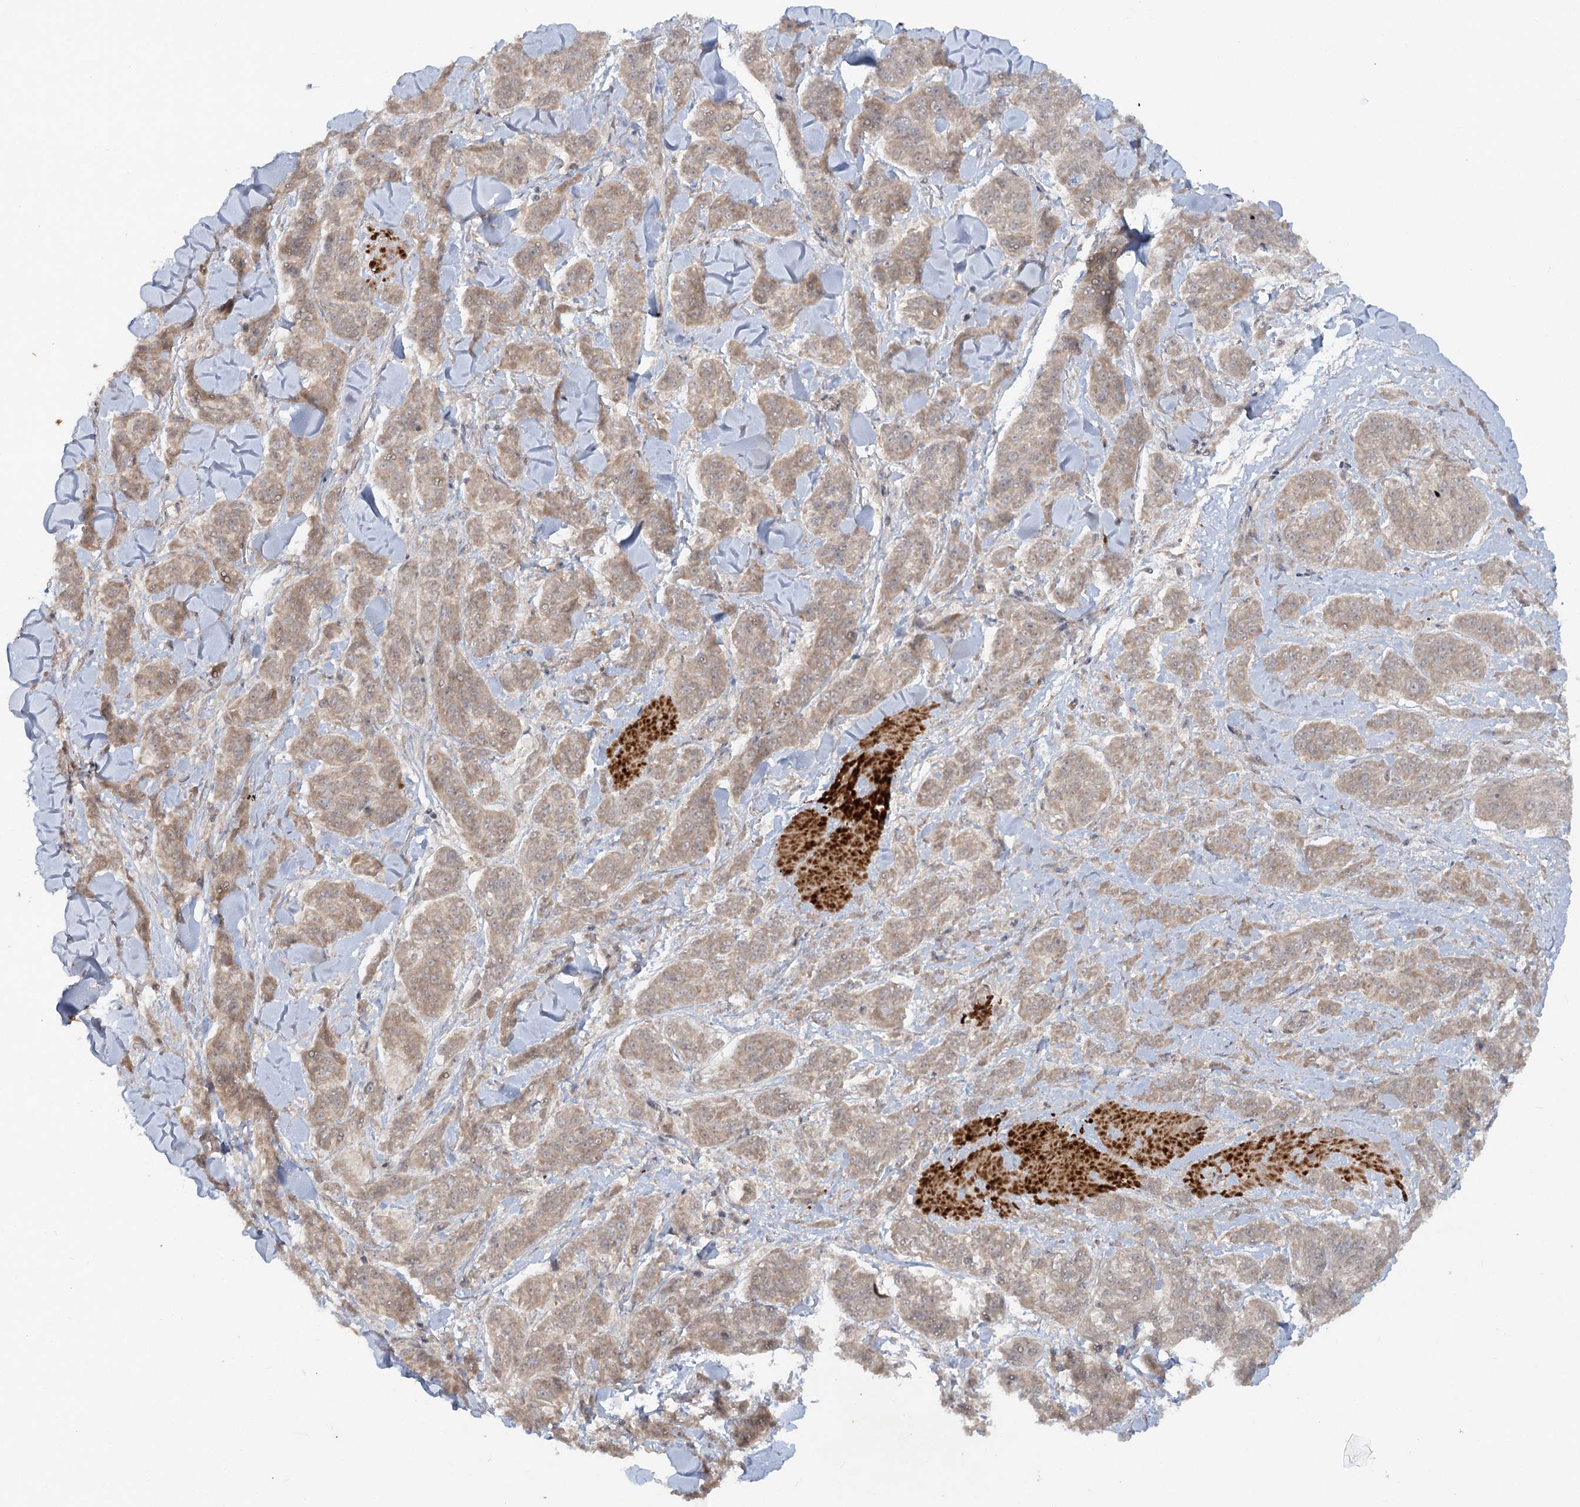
{"staining": {"intensity": "weak", "quantity": "25%-75%", "location": "cytoplasmic/membranous"}, "tissue": "melanoma", "cell_type": "Tumor cells", "image_type": "cancer", "snomed": [{"axis": "morphology", "description": "Malignant melanoma, NOS"}, {"axis": "topography", "description": "Skin"}], "caption": "Weak cytoplasmic/membranous expression for a protein is identified in approximately 25%-75% of tumor cells of malignant melanoma using immunohistochemistry (IHC).", "gene": "SH2D3A", "patient": {"sex": "male", "age": 53}}